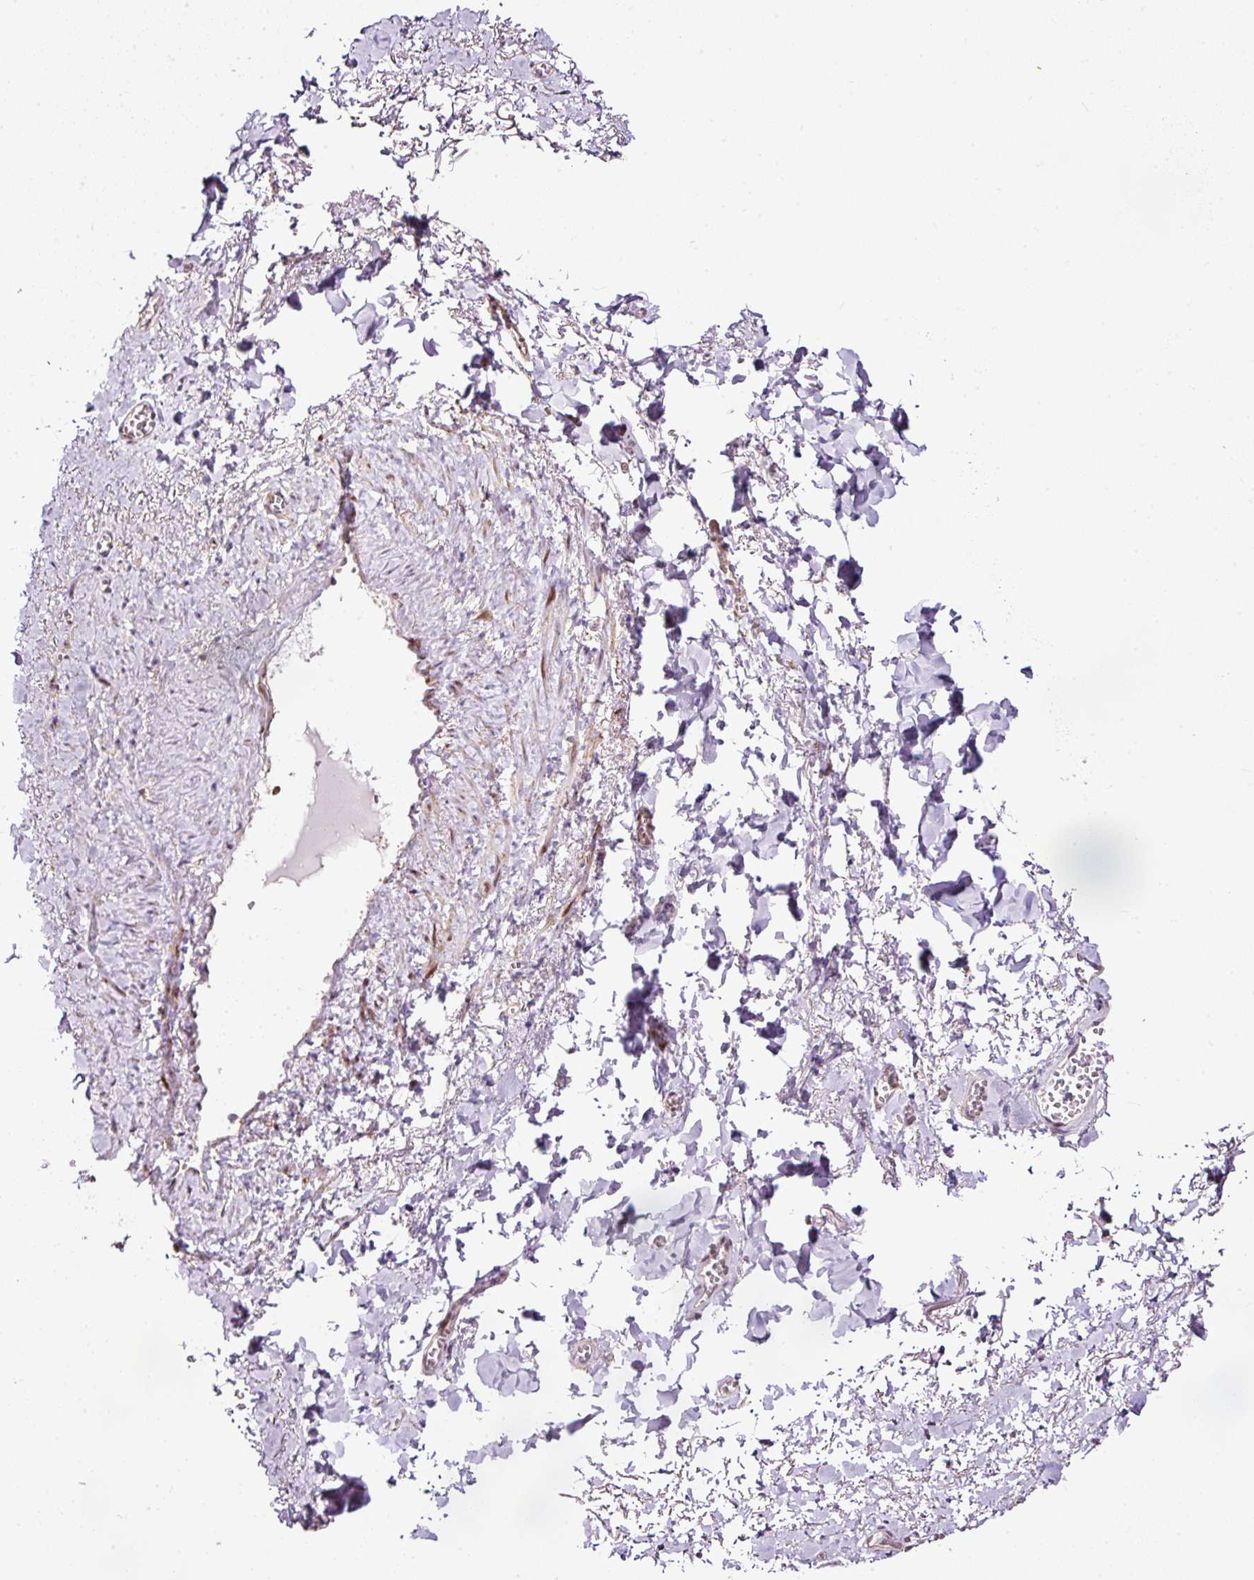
{"staining": {"intensity": "negative", "quantity": "none", "location": "none"}, "tissue": "adipose tissue", "cell_type": "Adipocytes", "image_type": "normal", "snomed": [{"axis": "morphology", "description": "Normal tissue, NOS"}, {"axis": "topography", "description": "Vulva"}, {"axis": "topography", "description": "Vagina"}, {"axis": "topography", "description": "Peripheral nerve tissue"}], "caption": "Adipocytes show no significant protein expression in benign adipose tissue. (DAB (3,3'-diaminobenzidine) IHC, high magnification).", "gene": "SCNM1", "patient": {"sex": "female", "age": 66}}